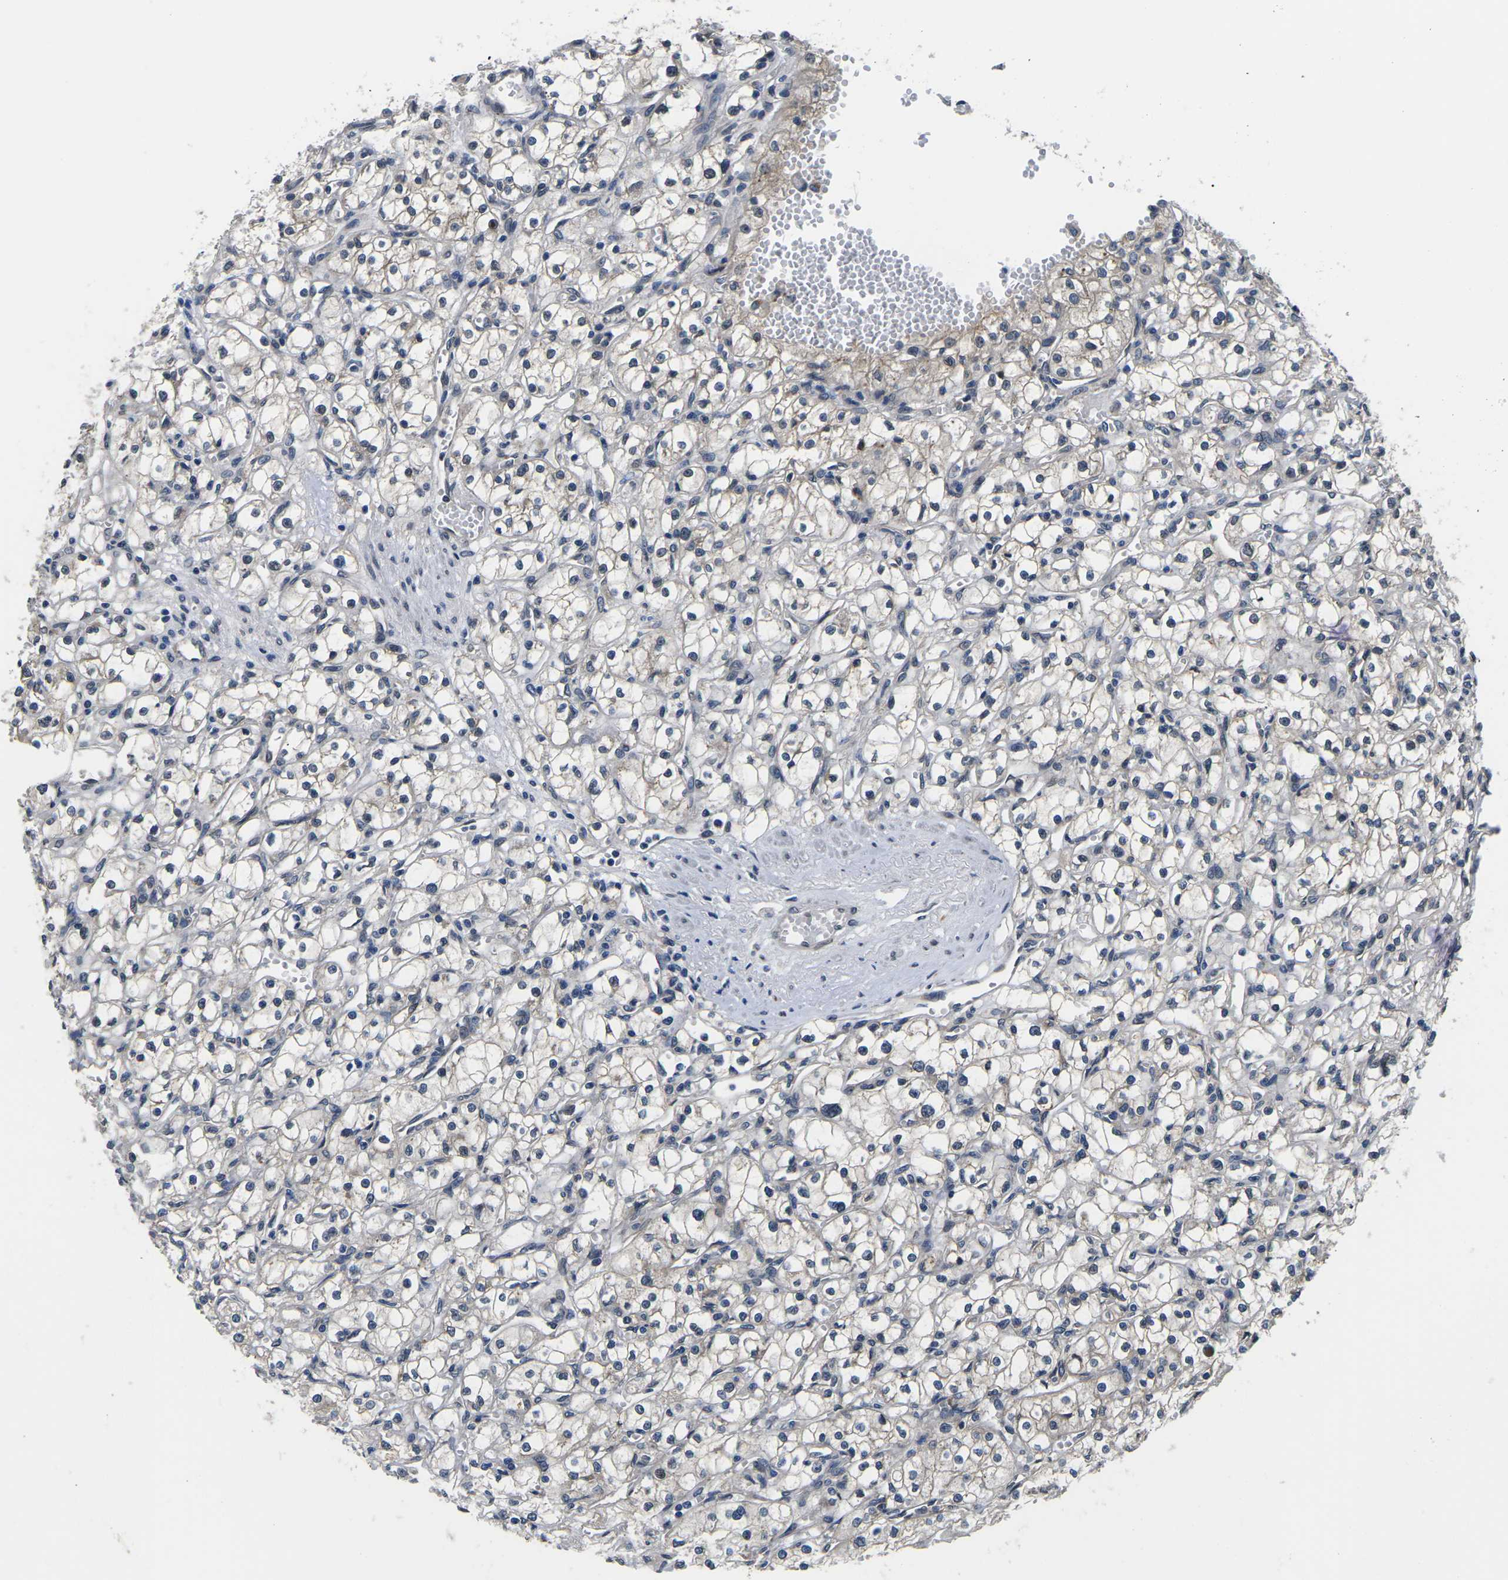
{"staining": {"intensity": "negative", "quantity": "none", "location": "none"}, "tissue": "renal cancer", "cell_type": "Tumor cells", "image_type": "cancer", "snomed": [{"axis": "morphology", "description": "Adenocarcinoma, NOS"}, {"axis": "topography", "description": "Kidney"}], "caption": "IHC image of neoplastic tissue: human renal cancer stained with DAB demonstrates no significant protein staining in tumor cells.", "gene": "SNX10", "patient": {"sex": "male", "age": 56}}